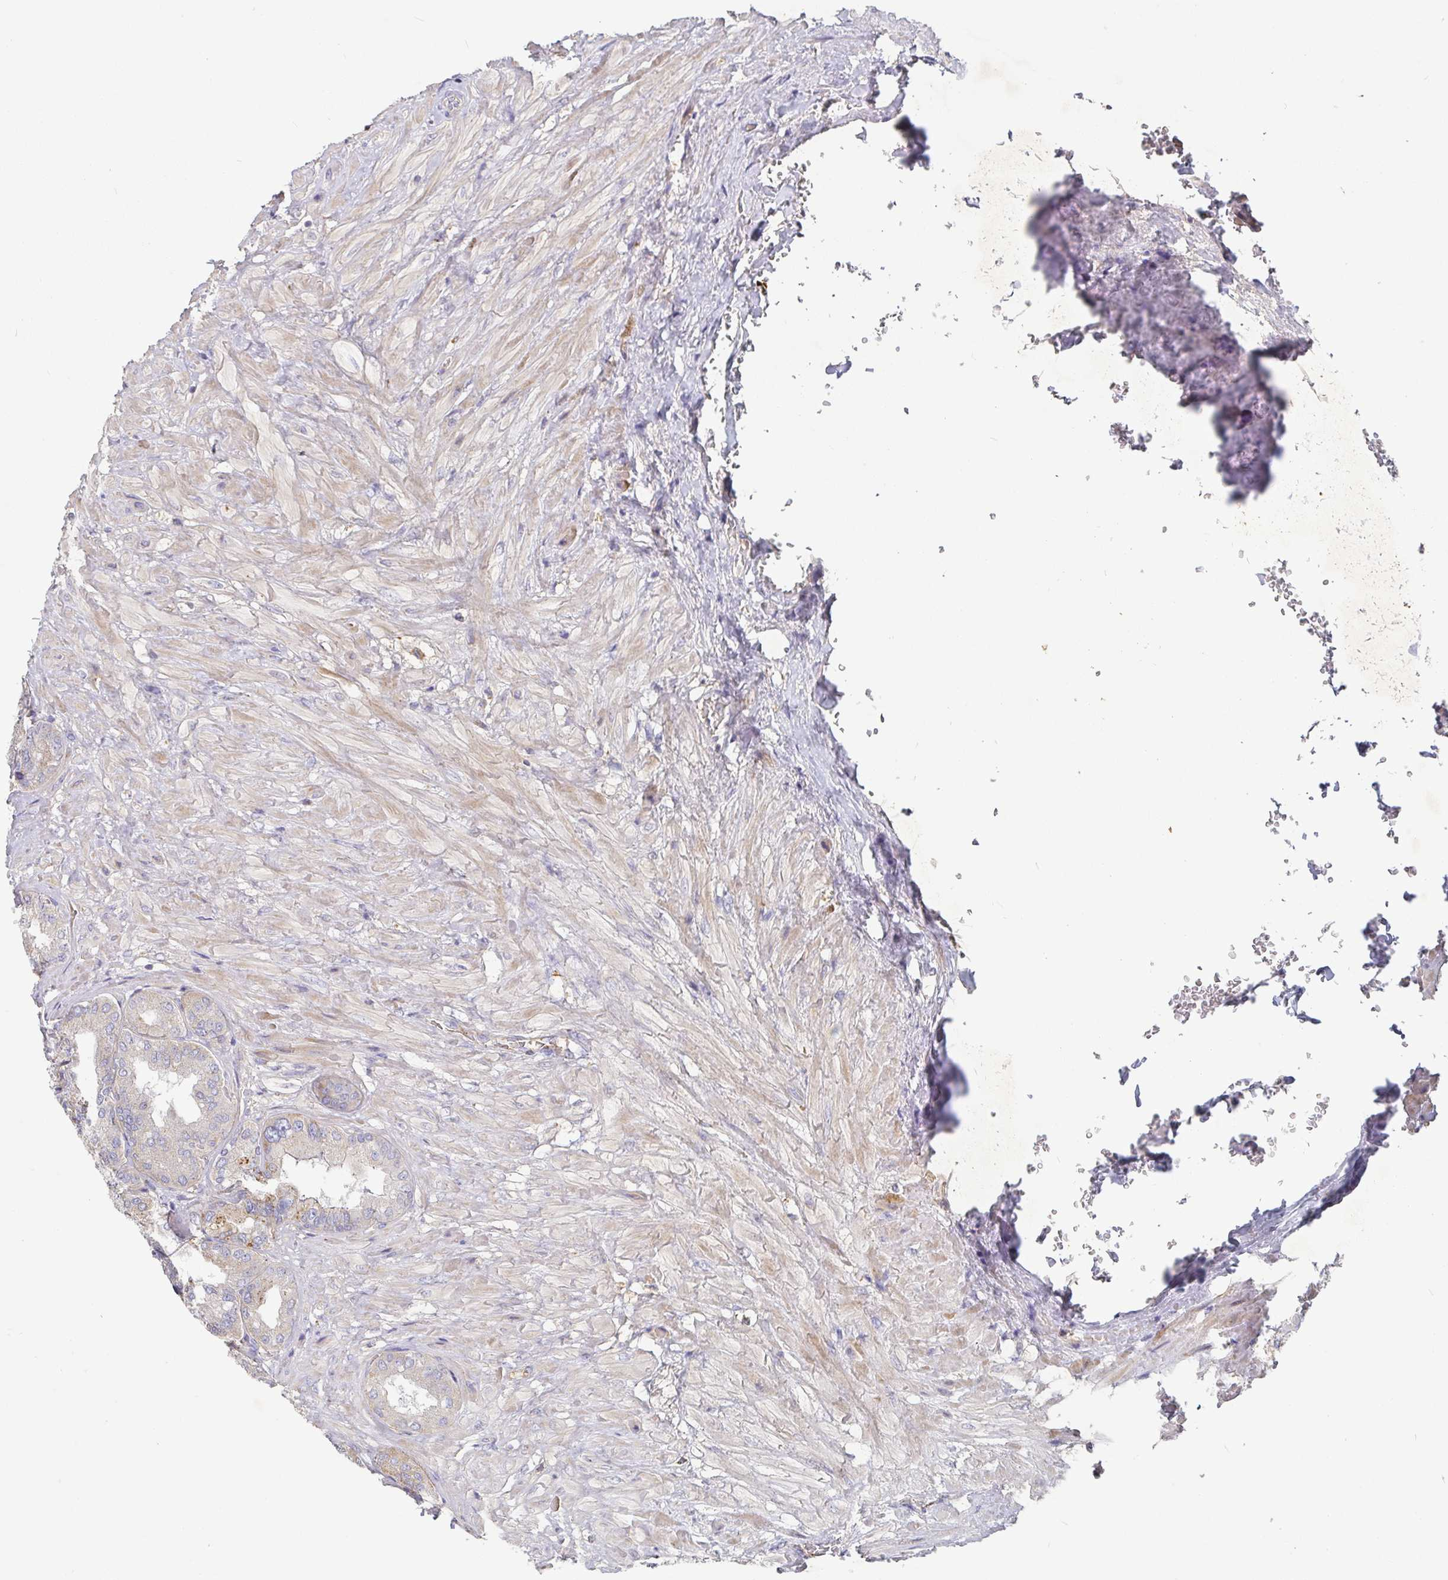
{"staining": {"intensity": "moderate", "quantity": "<25%", "location": "cytoplasmic/membranous"}, "tissue": "seminal vesicle", "cell_type": "Glandular cells", "image_type": "normal", "snomed": [{"axis": "morphology", "description": "Normal tissue, NOS"}, {"axis": "topography", "description": "Seminal veicle"}], "caption": "Glandular cells demonstrate low levels of moderate cytoplasmic/membranous staining in about <25% of cells in normal human seminal vesicle. Immunohistochemistry (ihc) stains the protein in brown and the nuclei are stained blue.", "gene": "IRAK2", "patient": {"sex": "male", "age": 68}}